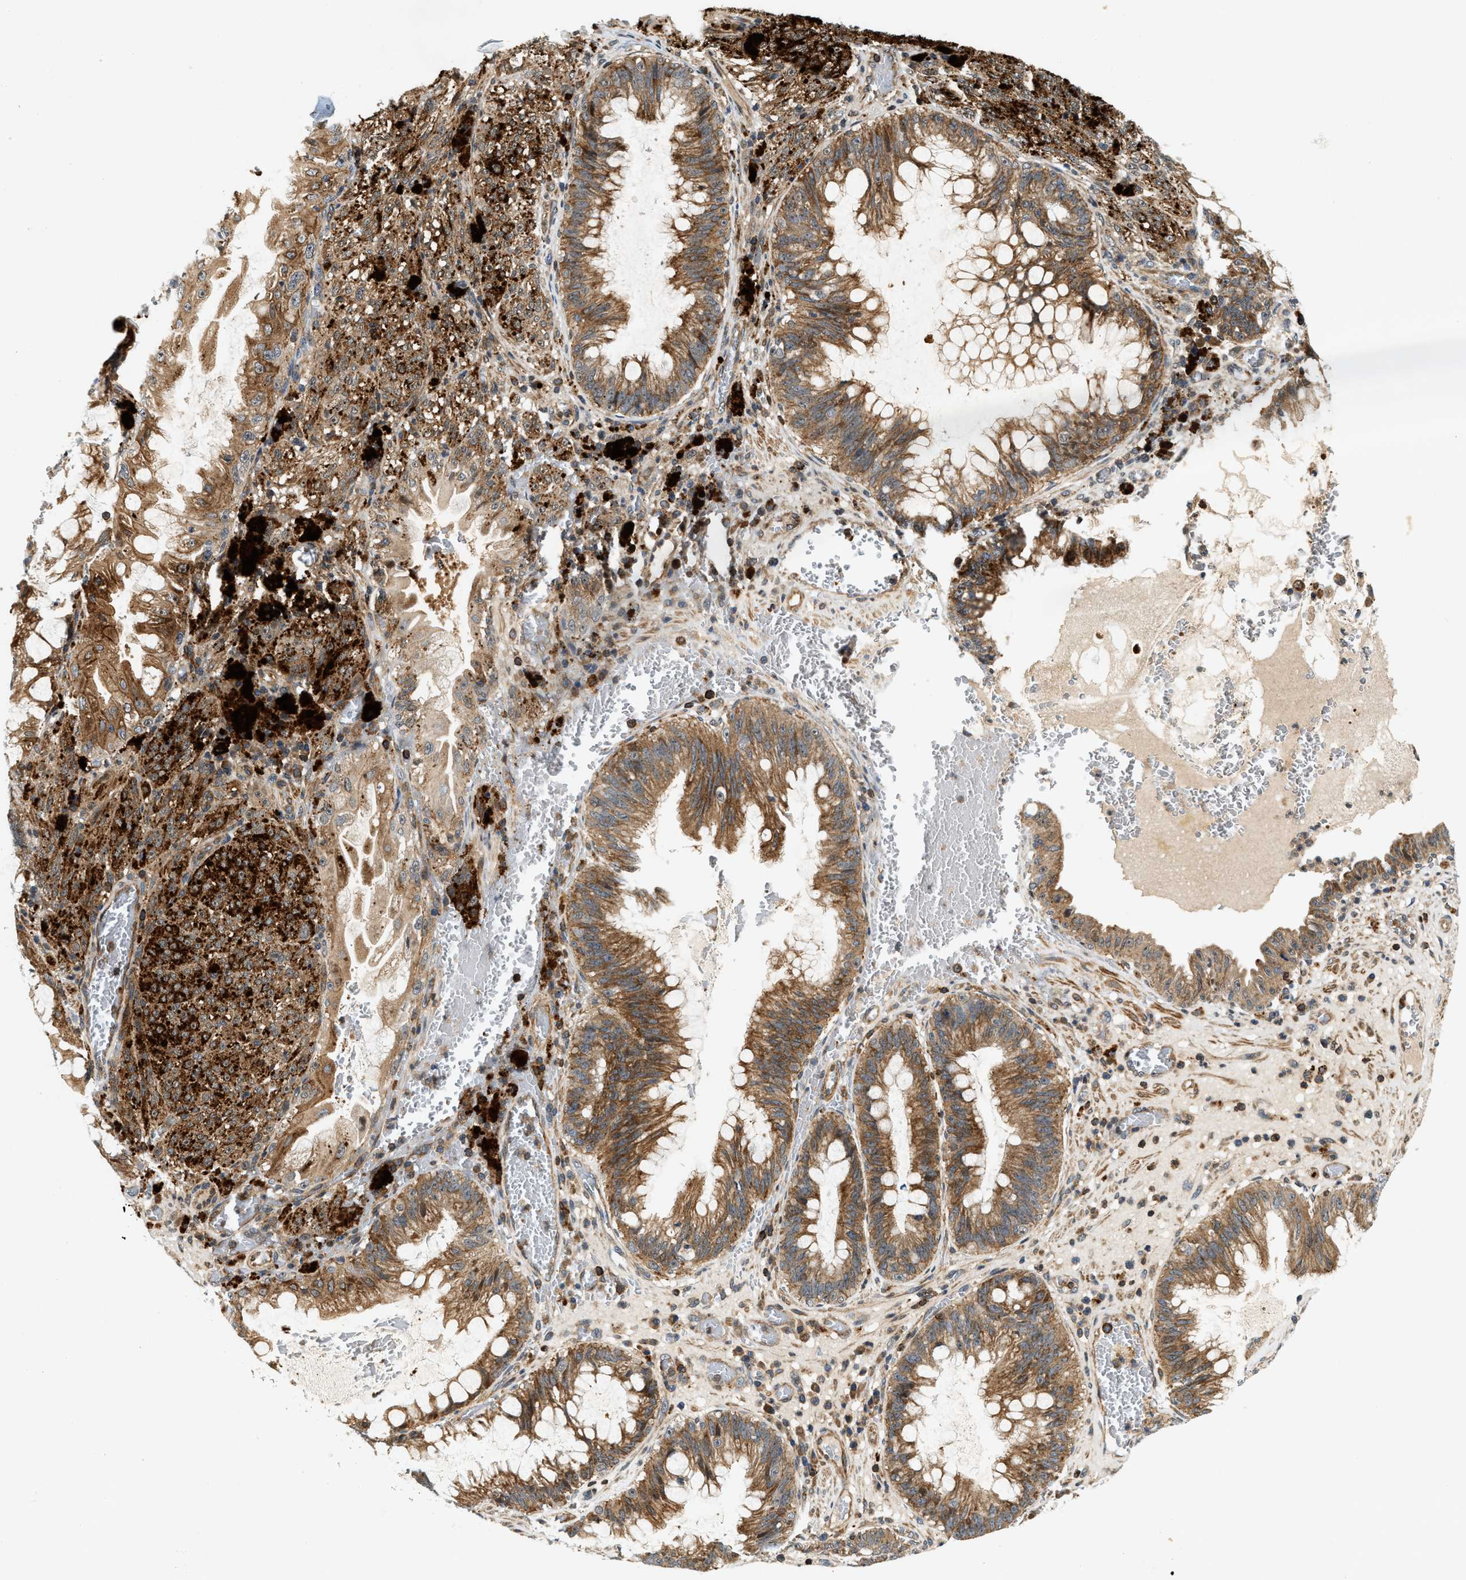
{"staining": {"intensity": "moderate", "quantity": ">75%", "location": "cytoplasmic/membranous"}, "tissue": "melanoma", "cell_type": "Tumor cells", "image_type": "cancer", "snomed": [{"axis": "morphology", "description": "Malignant melanoma, NOS"}, {"axis": "topography", "description": "Rectum"}], "caption": "Melanoma stained with immunohistochemistry (IHC) exhibits moderate cytoplasmic/membranous expression in about >75% of tumor cells.", "gene": "SAMD9", "patient": {"sex": "female", "age": 81}}